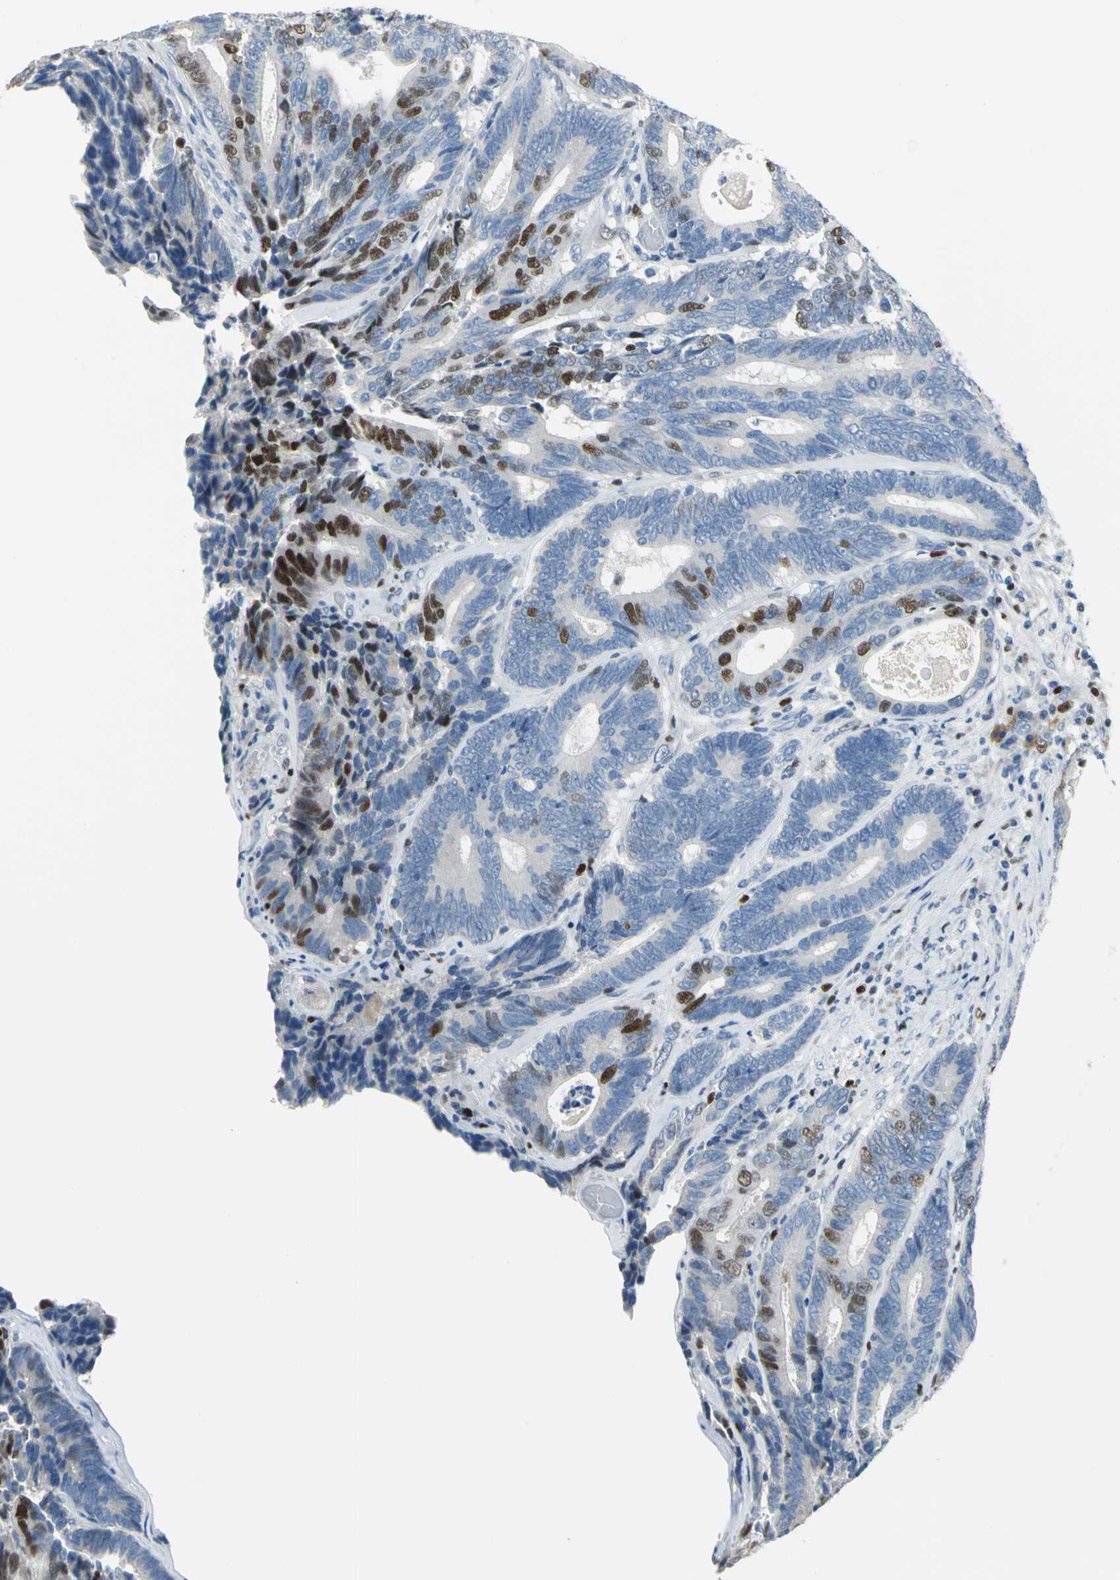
{"staining": {"intensity": "moderate", "quantity": "25%-75%", "location": "nuclear"}, "tissue": "colorectal cancer", "cell_type": "Tumor cells", "image_type": "cancer", "snomed": [{"axis": "morphology", "description": "Adenocarcinoma, NOS"}, {"axis": "topography", "description": "Colon"}], "caption": "Protein staining exhibits moderate nuclear expression in approximately 25%-75% of tumor cells in colorectal cancer.", "gene": "MCM3", "patient": {"sex": "female", "age": 78}}